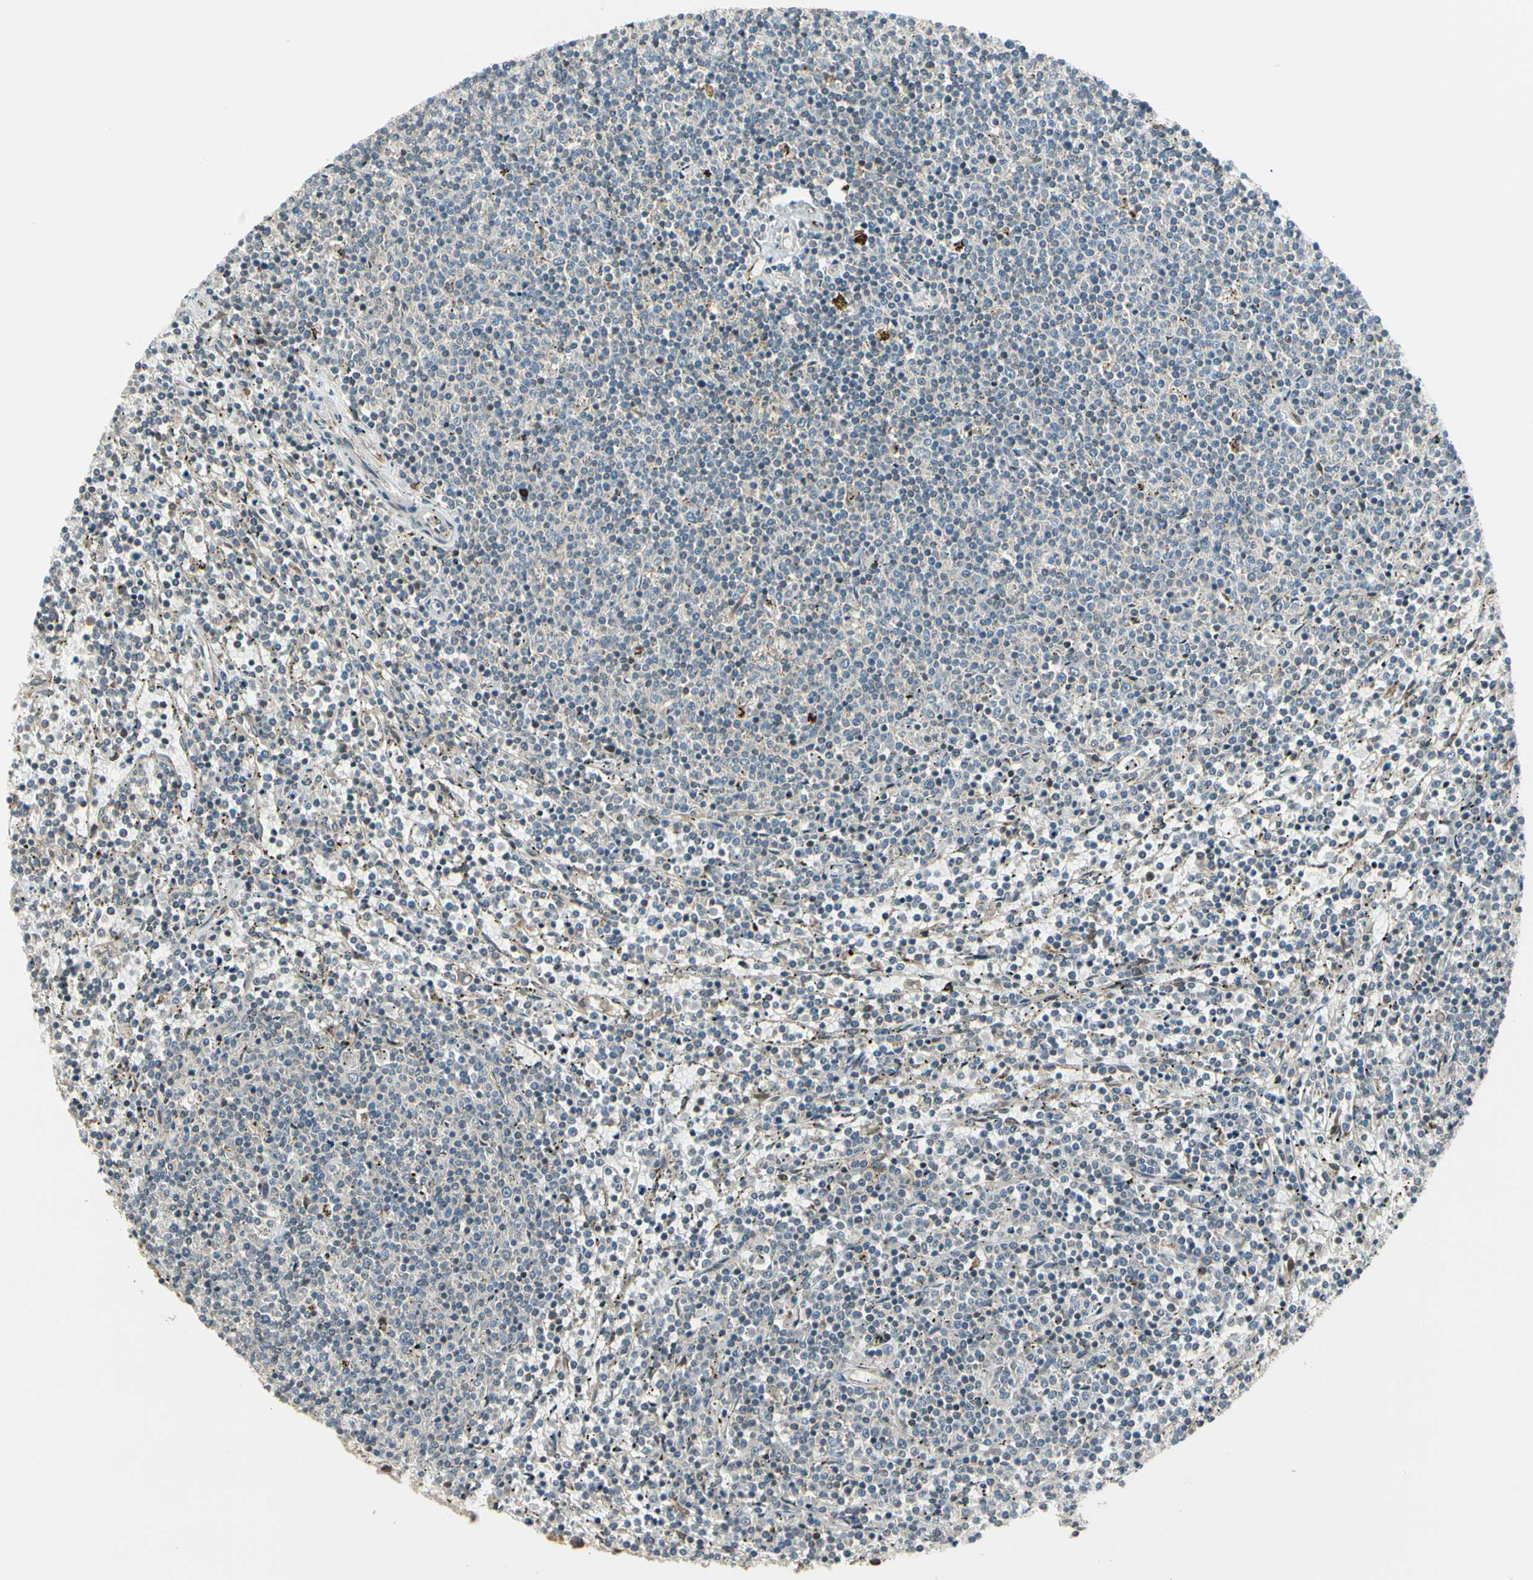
{"staining": {"intensity": "negative", "quantity": "none", "location": "none"}, "tissue": "lymphoma", "cell_type": "Tumor cells", "image_type": "cancer", "snomed": [{"axis": "morphology", "description": "Malignant lymphoma, non-Hodgkin's type, Low grade"}, {"axis": "topography", "description": "Spleen"}], "caption": "Micrograph shows no significant protein expression in tumor cells of lymphoma. The staining is performed using DAB (3,3'-diaminobenzidine) brown chromogen with nuclei counter-stained in using hematoxylin.", "gene": "TRIO", "patient": {"sex": "female", "age": 50}}